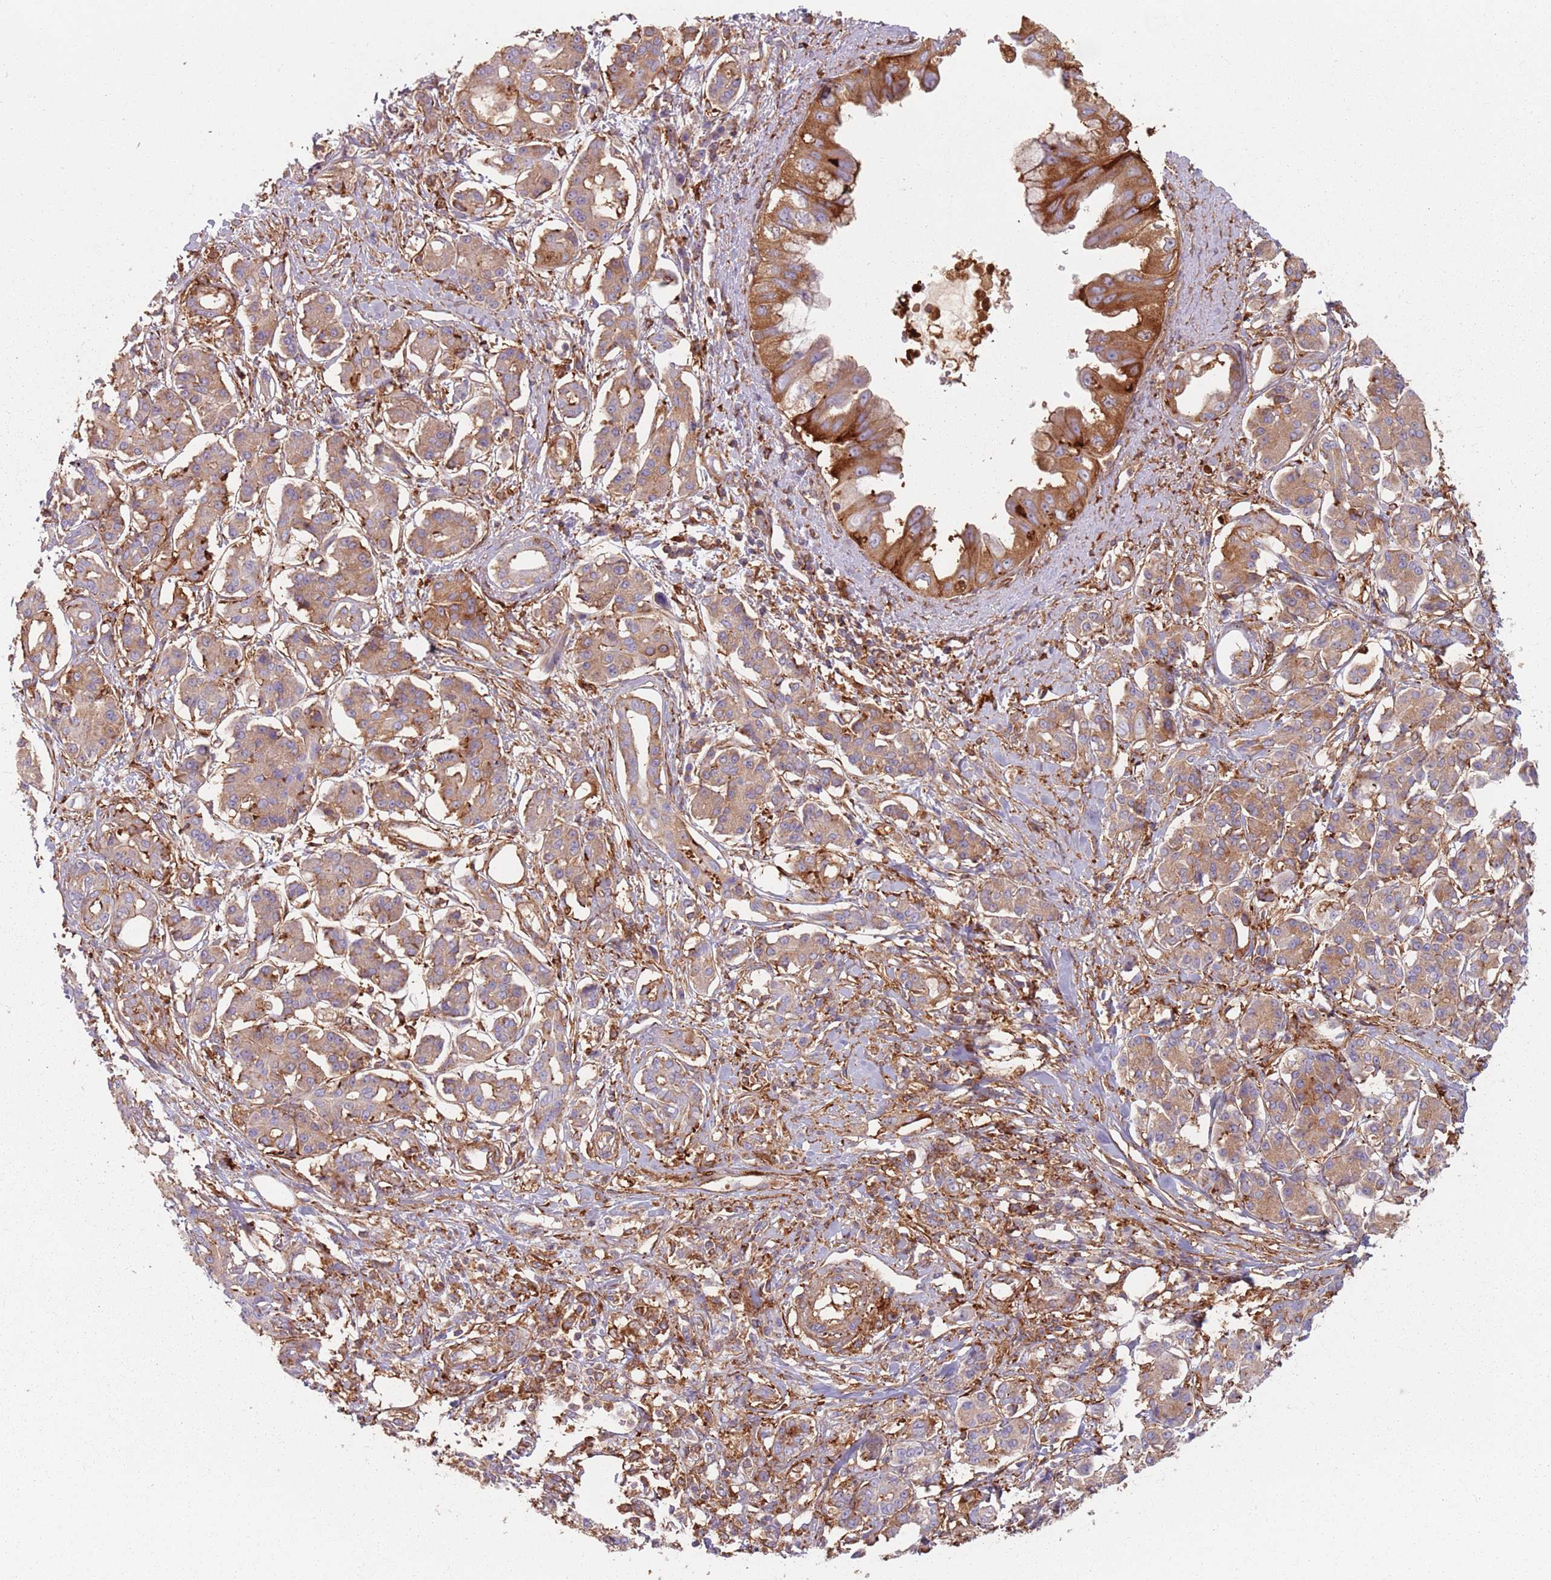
{"staining": {"intensity": "strong", "quantity": ">75%", "location": "cytoplasmic/membranous"}, "tissue": "pancreatic cancer", "cell_type": "Tumor cells", "image_type": "cancer", "snomed": [{"axis": "morphology", "description": "Adenocarcinoma, NOS"}, {"axis": "topography", "description": "Pancreas"}], "caption": "An immunohistochemistry micrograph of neoplastic tissue is shown. Protein staining in brown labels strong cytoplasmic/membranous positivity in pancreatic cancer (adenocarcinoma) within tumor cells. (DAB = brown stain, brightfield microscopy at high magnification).", "gene": "TPD52L2", "patient": {"sex": "female", "age": 56}}